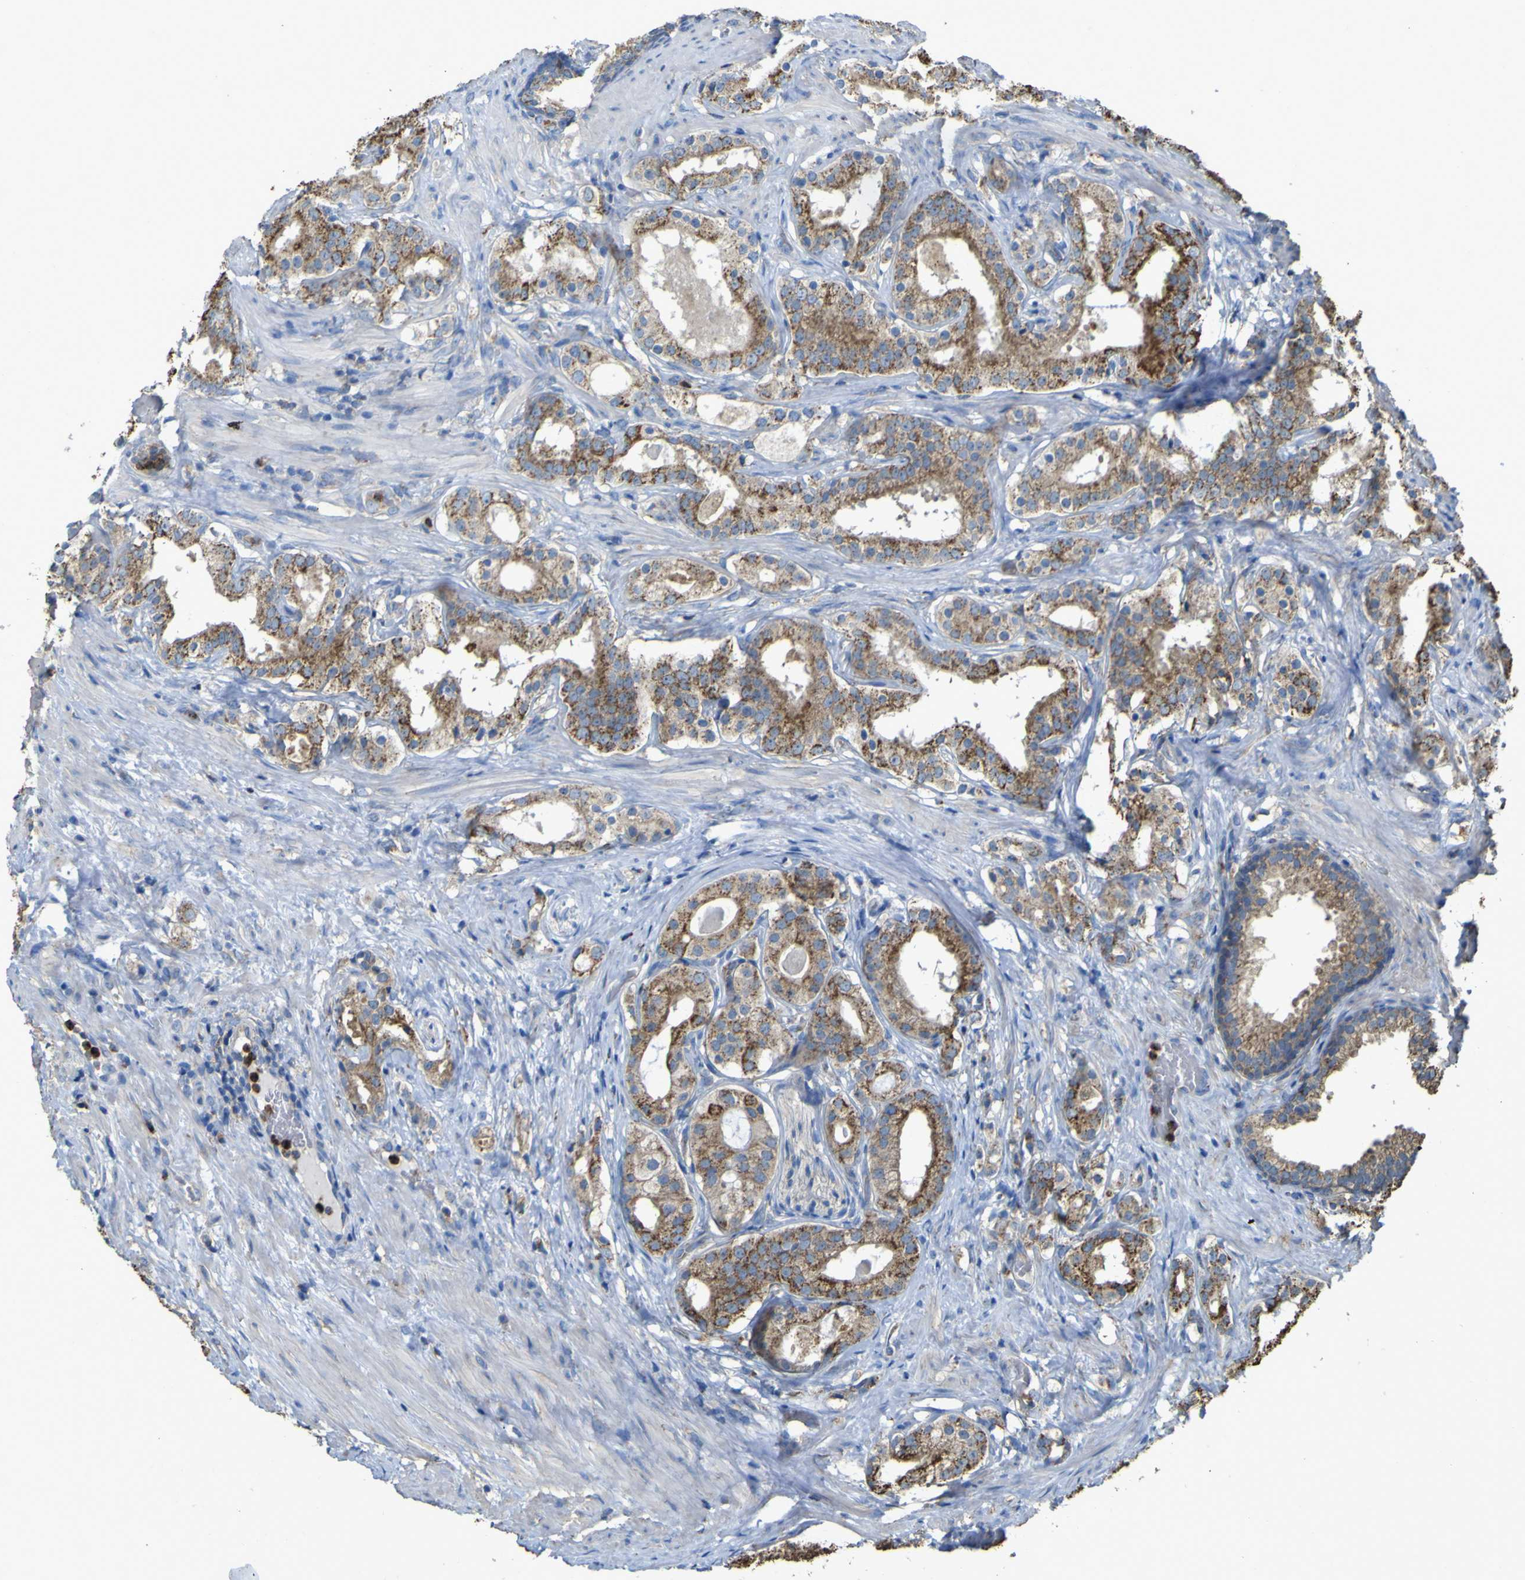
{"staining": {"intensity": "strong", "quantity": ">75%", "location": "cytoplasmic/membranous"}, "tissue": "prostate cancer", "cell_type": "Tumor cells", "image_type": "cancer", "snomed": [{"axis": "morphology", "description": "Adenocarcinoma, Low grade"}, {"axis": "topography", "description": "Prostate"}], "caption": "A histopathology image showing strong cytoplasmic/membranous positivity in about >75% of tumor cells in prostate cancer, as visualized by brown immunohistochemical staining.", "gene": "ACSL3", "patient": {"sex": "male", "age": 59}}